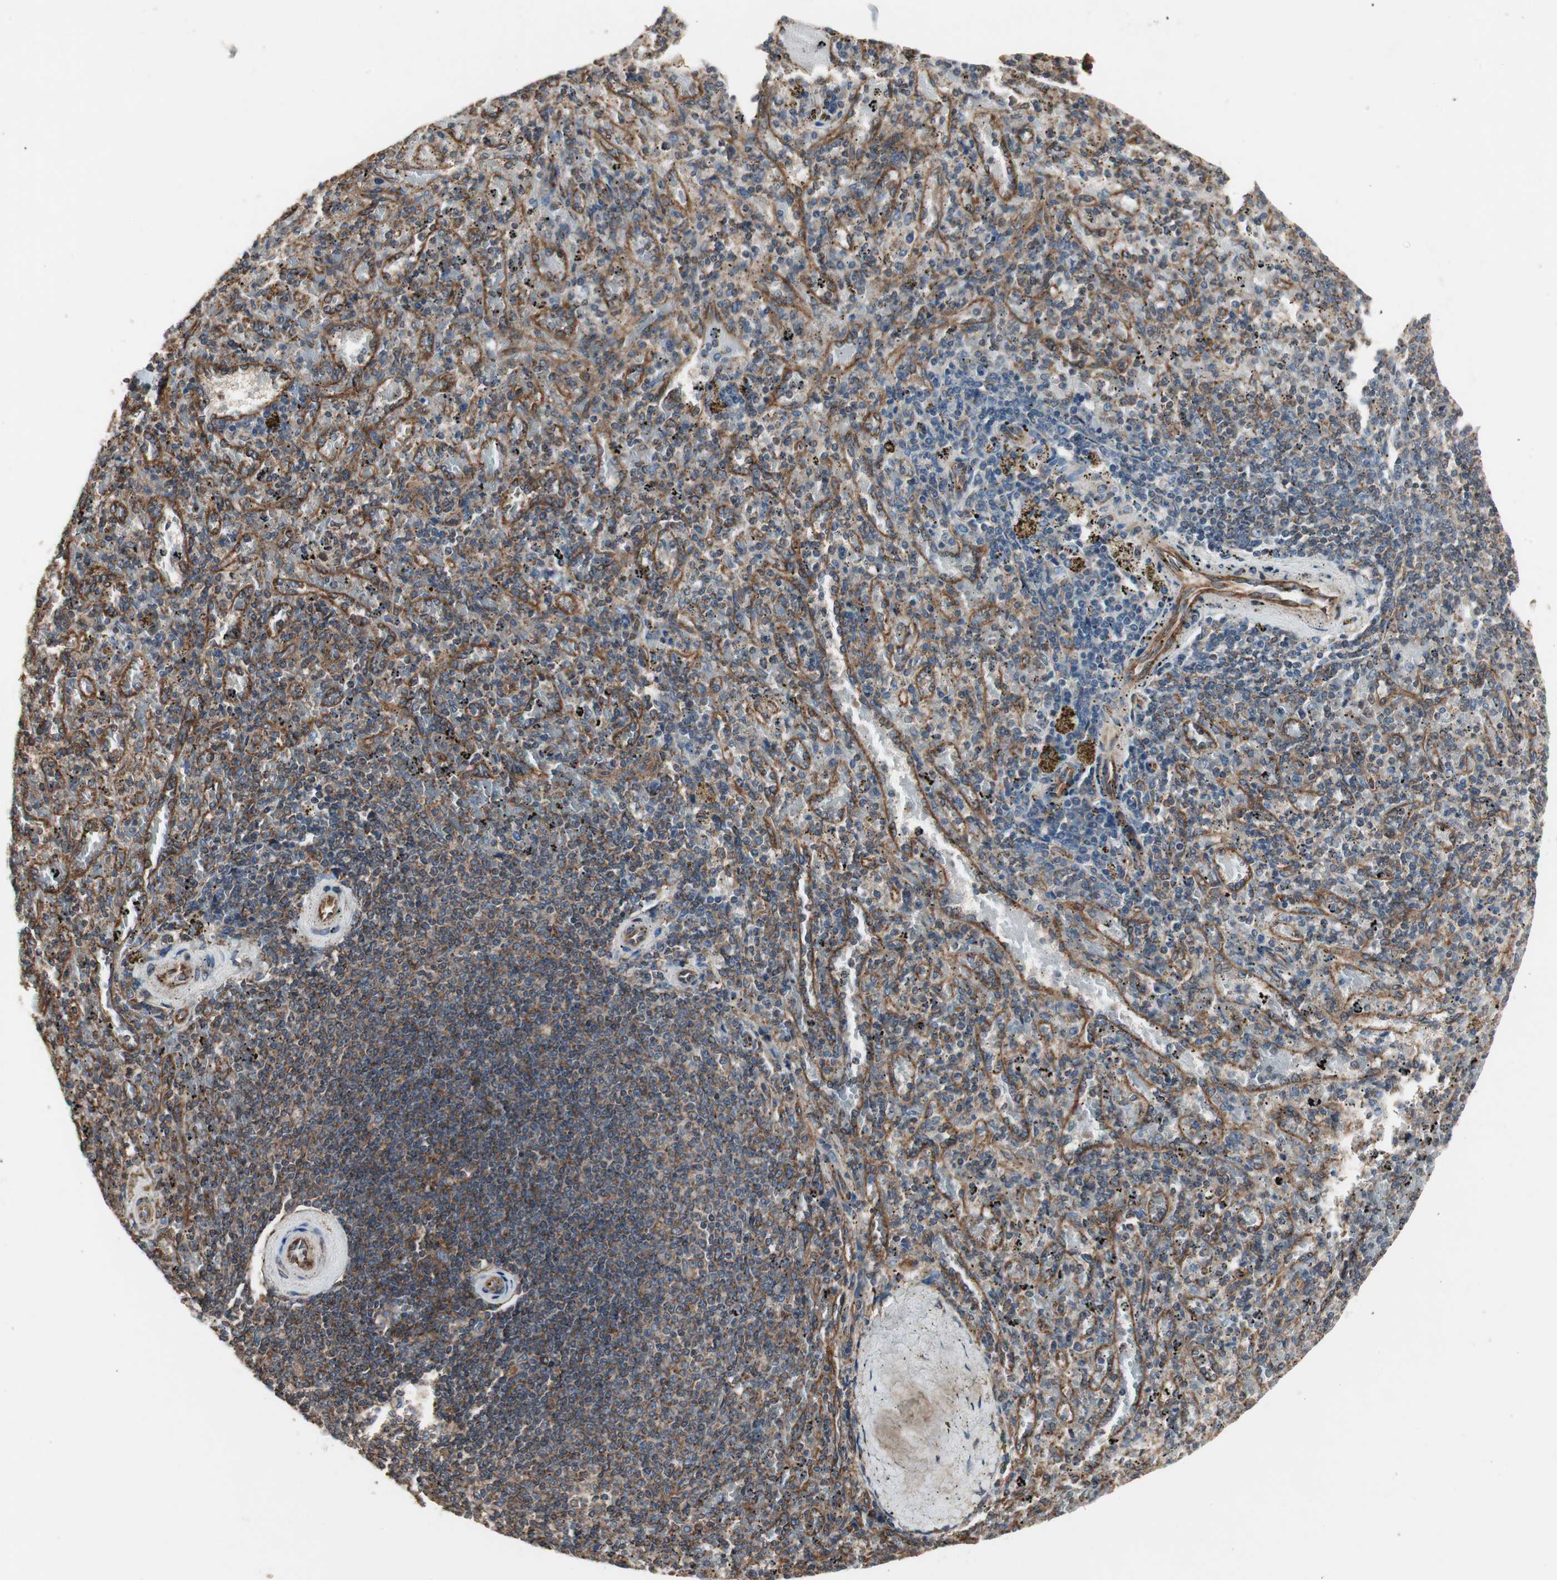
{"staining": {"intensity": "moderate", "quantity": "25%-75%", "location": "cytoplasmic/membranous"}, "tissue": "spleen", "cell_type": "Cells in red pulp", "image_type": "normal", "snomed": [{"axis": "morphology", "description": "Normal tissue, NOS"}, {"axis": "topography", "description": "Spleen"}], "caption": "Protein staining demonstrates moderate cytoplasmic/membranous expression in about 25%-75% of cells in red pulp in unremarkable spleen. The protein is shown in brown color, while the nuclei are stained blue.", "gene": "H6PD", "patient": {"sex": "female", "age": 43}}